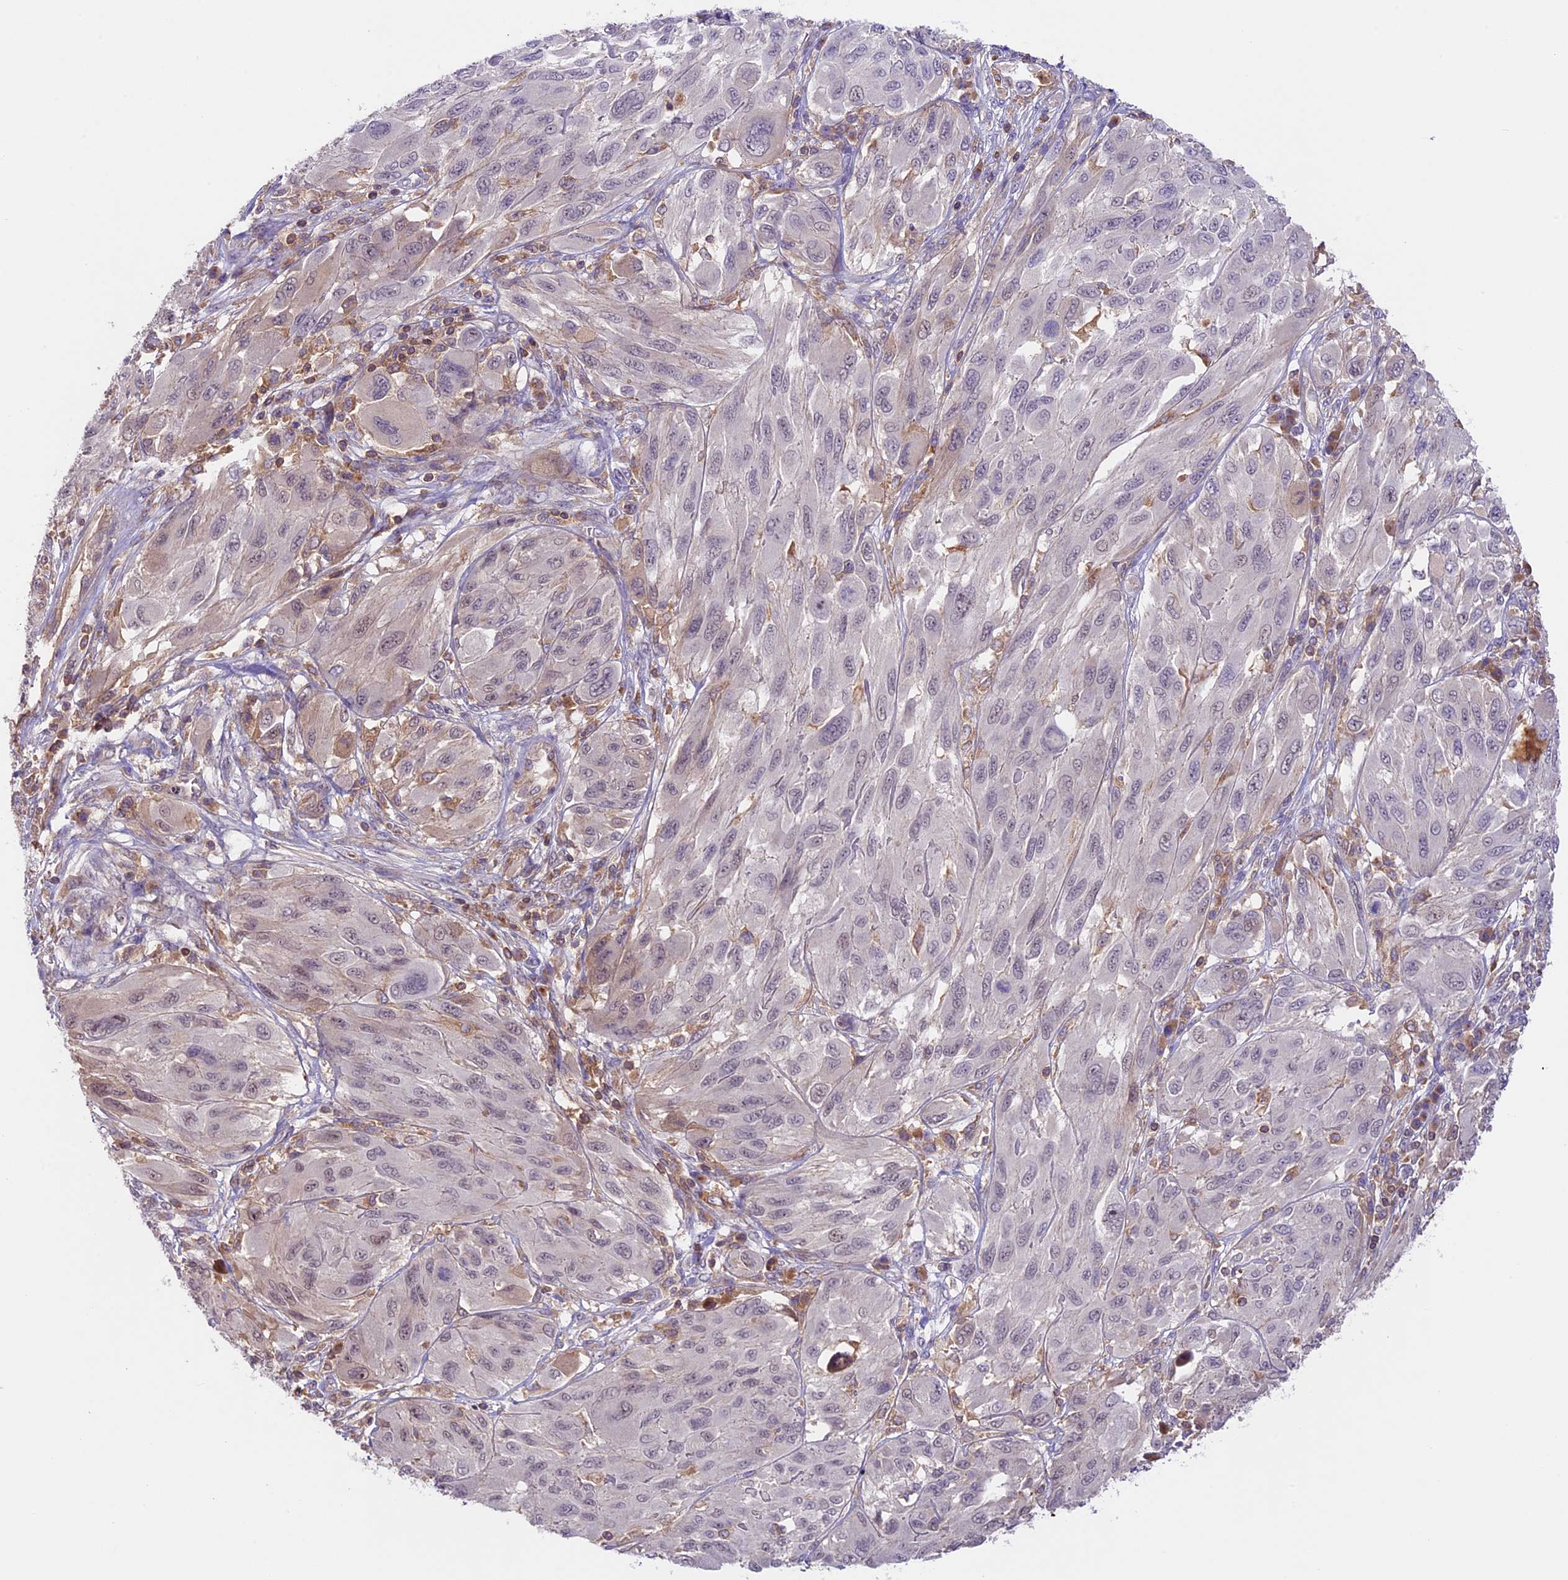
{"staining": {"intensity": "weak", "quantity": "<25%", "location": "nuclear"}, "tissue": "melanoma", "cell_type": "Tumor cells", "image_type": "cancer", "snomed": [{"axis": "morphology", "description": "Malignant melanoma, NOS"}, {"axis": "topography", "description": "Skin"}], "caption": "Malignant melanoma was stained to show a protein in brown. There is no significant expression in tumor cells. (Stains: DAB immunohistochemistry with hematoxylin counter stain, Microscopy: brightfield microscopy at high magnification).", "gene": "TBC1D1", "patient": {"sex": "female", "age": 91}}